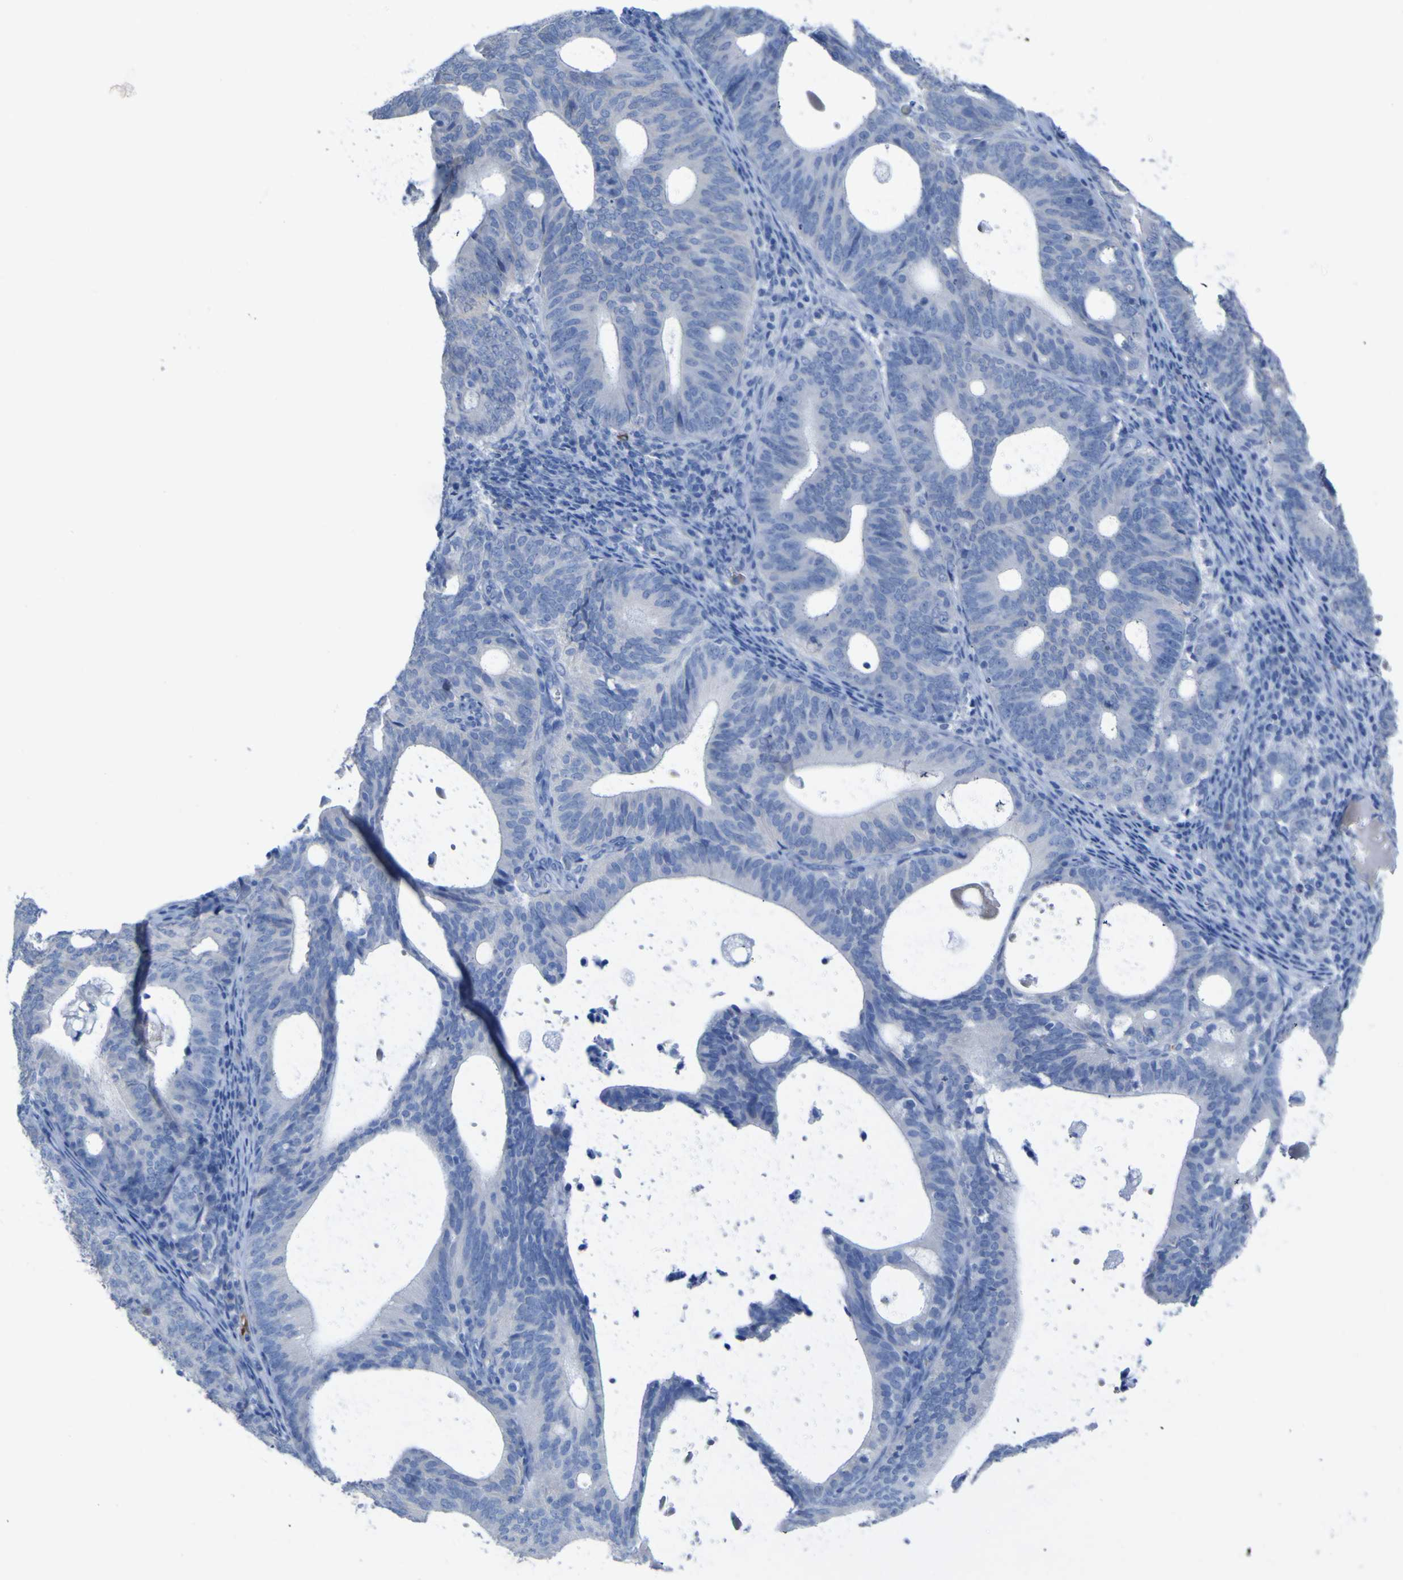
{"staining": {"intensity": "negative", "quantity": "none", "location": "none"}, "tissue": "endometrial cancer", "cell_type": "Tumor cells", "image_type": "cancer", "snomed": [{"axis": "morphology", "description": "Adenocarcinoma, NOS"}, {"axis": "topography", "description": "Uterus"}], "caption": "Immunohistochemistry image of human adenocarcinoma (endometrial) stained for a protein (brown), which displays no staining in tumor cells.", "gene": "GCM1", "patient": {"sex": "female", "age": 83}}